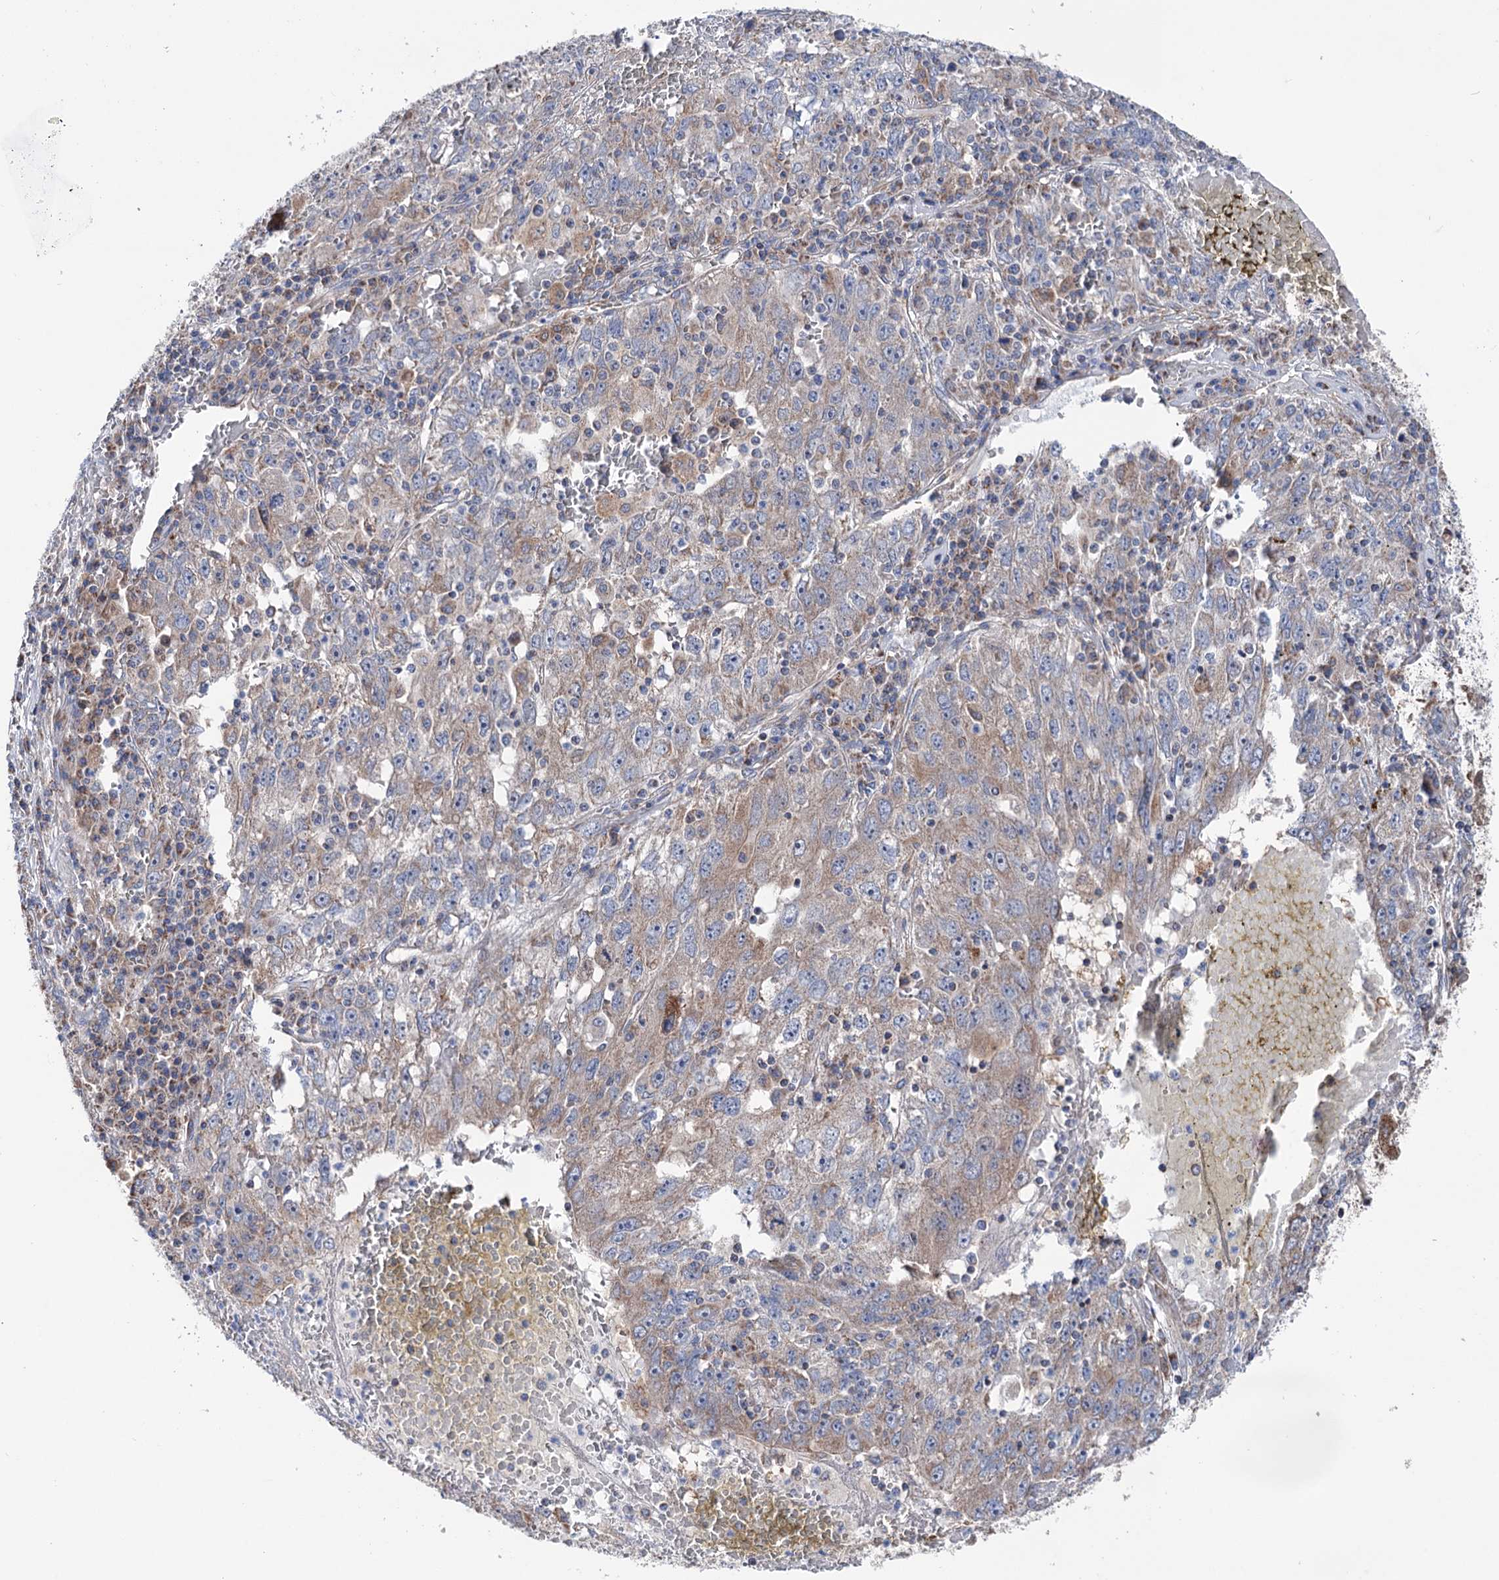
{"staining": {"intensity": "moderate", "quantity": "25%-75%", "location": "cytoplasmic/membranous"}, "tissue": "liver cancer", "cell_type": "Tumor cells", "image_type": "cancer", "snomed": [{"axis": "morphology", "description": "Carcinoma, Hepatocellular, NOS"}, {"axis": "topography", "description": "Liver"}], "caption": "IHC of liver hepatocellular carcinoma shows medium levels of moderate cytoplasmic/membranous staining in approximately 25%-75% of tumor cells.", "gene": "SUCLA2", "patient": {"sex": "male", "age": 49}}